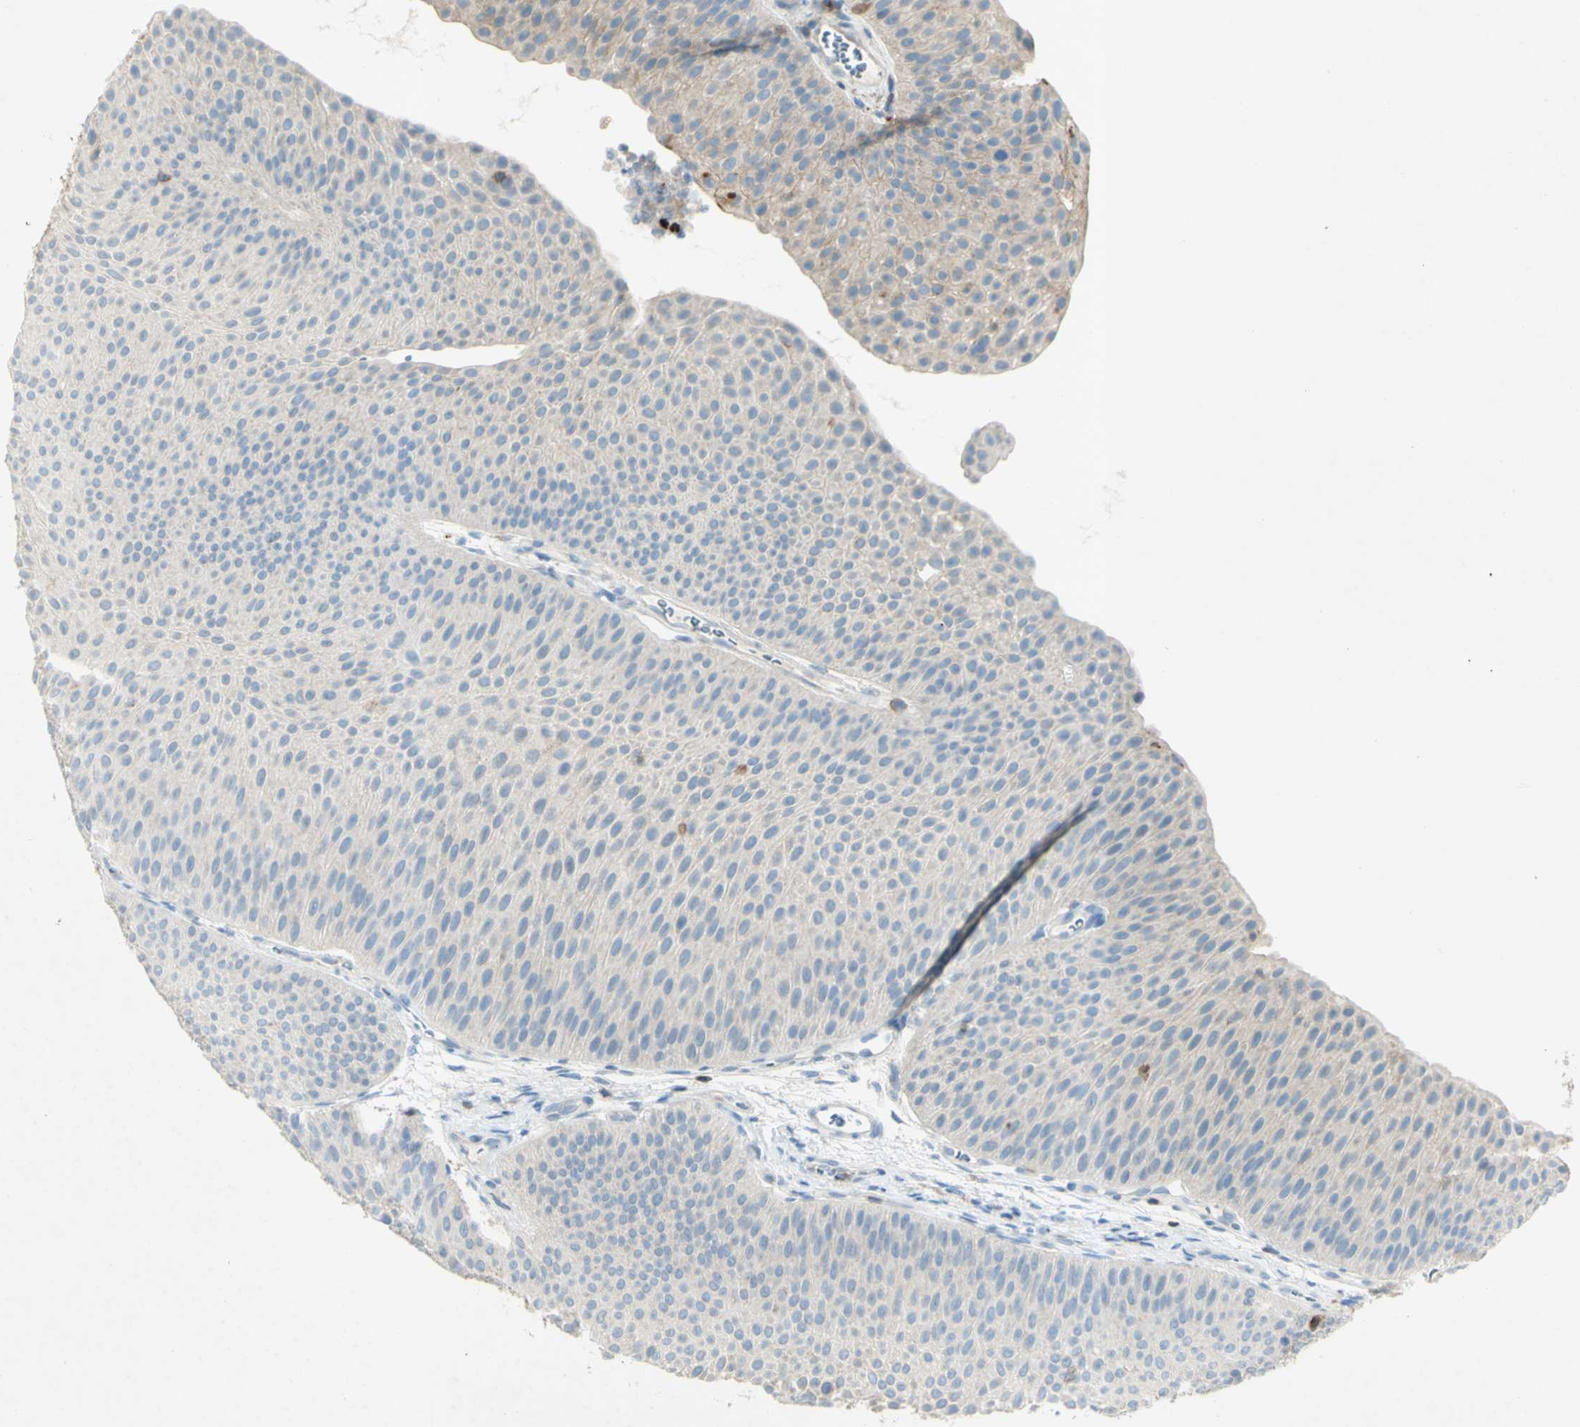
{"staining": {"intensity": "weak", "quantity": ">75%", "location": "cytoplasmic/membranous"}, "tissue": "urothelial cancer", "cell_type": "Tumor cells", "image_type": "cancer", "snomed": [{"axis": "morphology", "description": "Urothelial carcinoma, Low grade"}, {"axis": "topography", "description": "Urinary bladder"}], "caption": "There is low levels of weak cytoplasmic/membranous expression in tumor cells of urothelial carcinoma (low-grade), as demonstrated by immunohistochemical staining (brown color).", "gene": "GDF15", "patient": {"sex": "female", "age": 60}}